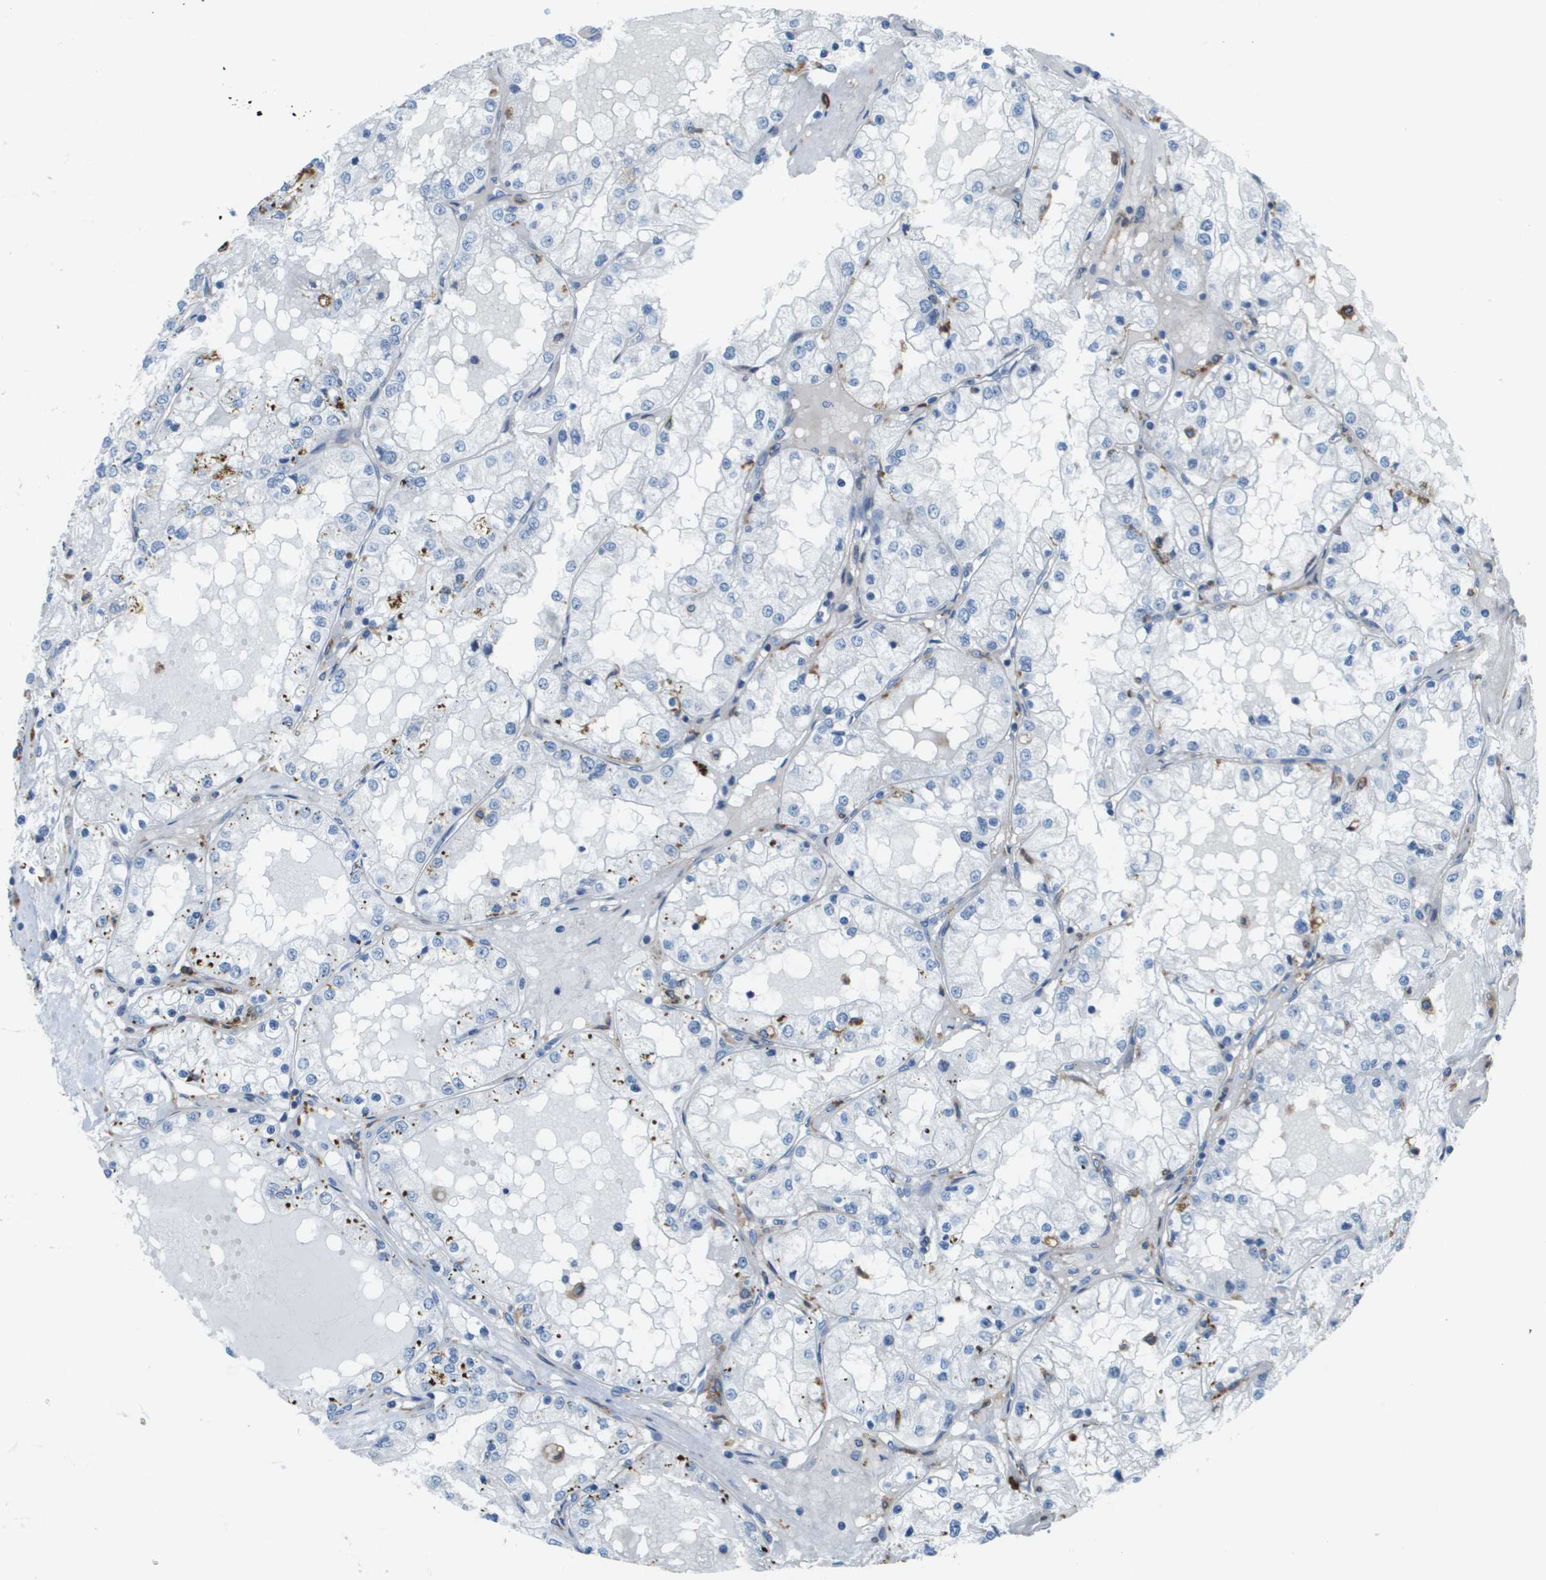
{"staining": {"intensity": "negative", "quantity": "none", "location": "none"}, "tissue": "renal cancer", "cell_type": "Tumor cells", "image_type": "cancer", "snomed": [{"axis": "morphology", "description": "Adenocarcinoma, NOS"}, {"axis": "topography", "description": "Kidney"}], "caption": "Immunohistochemical staining of renal cancer (adenocarcinoma) reveals no significant staining in tumor cells.", "gene": "ZBTB43", "patient": {"sex": "male", "age": 68}}